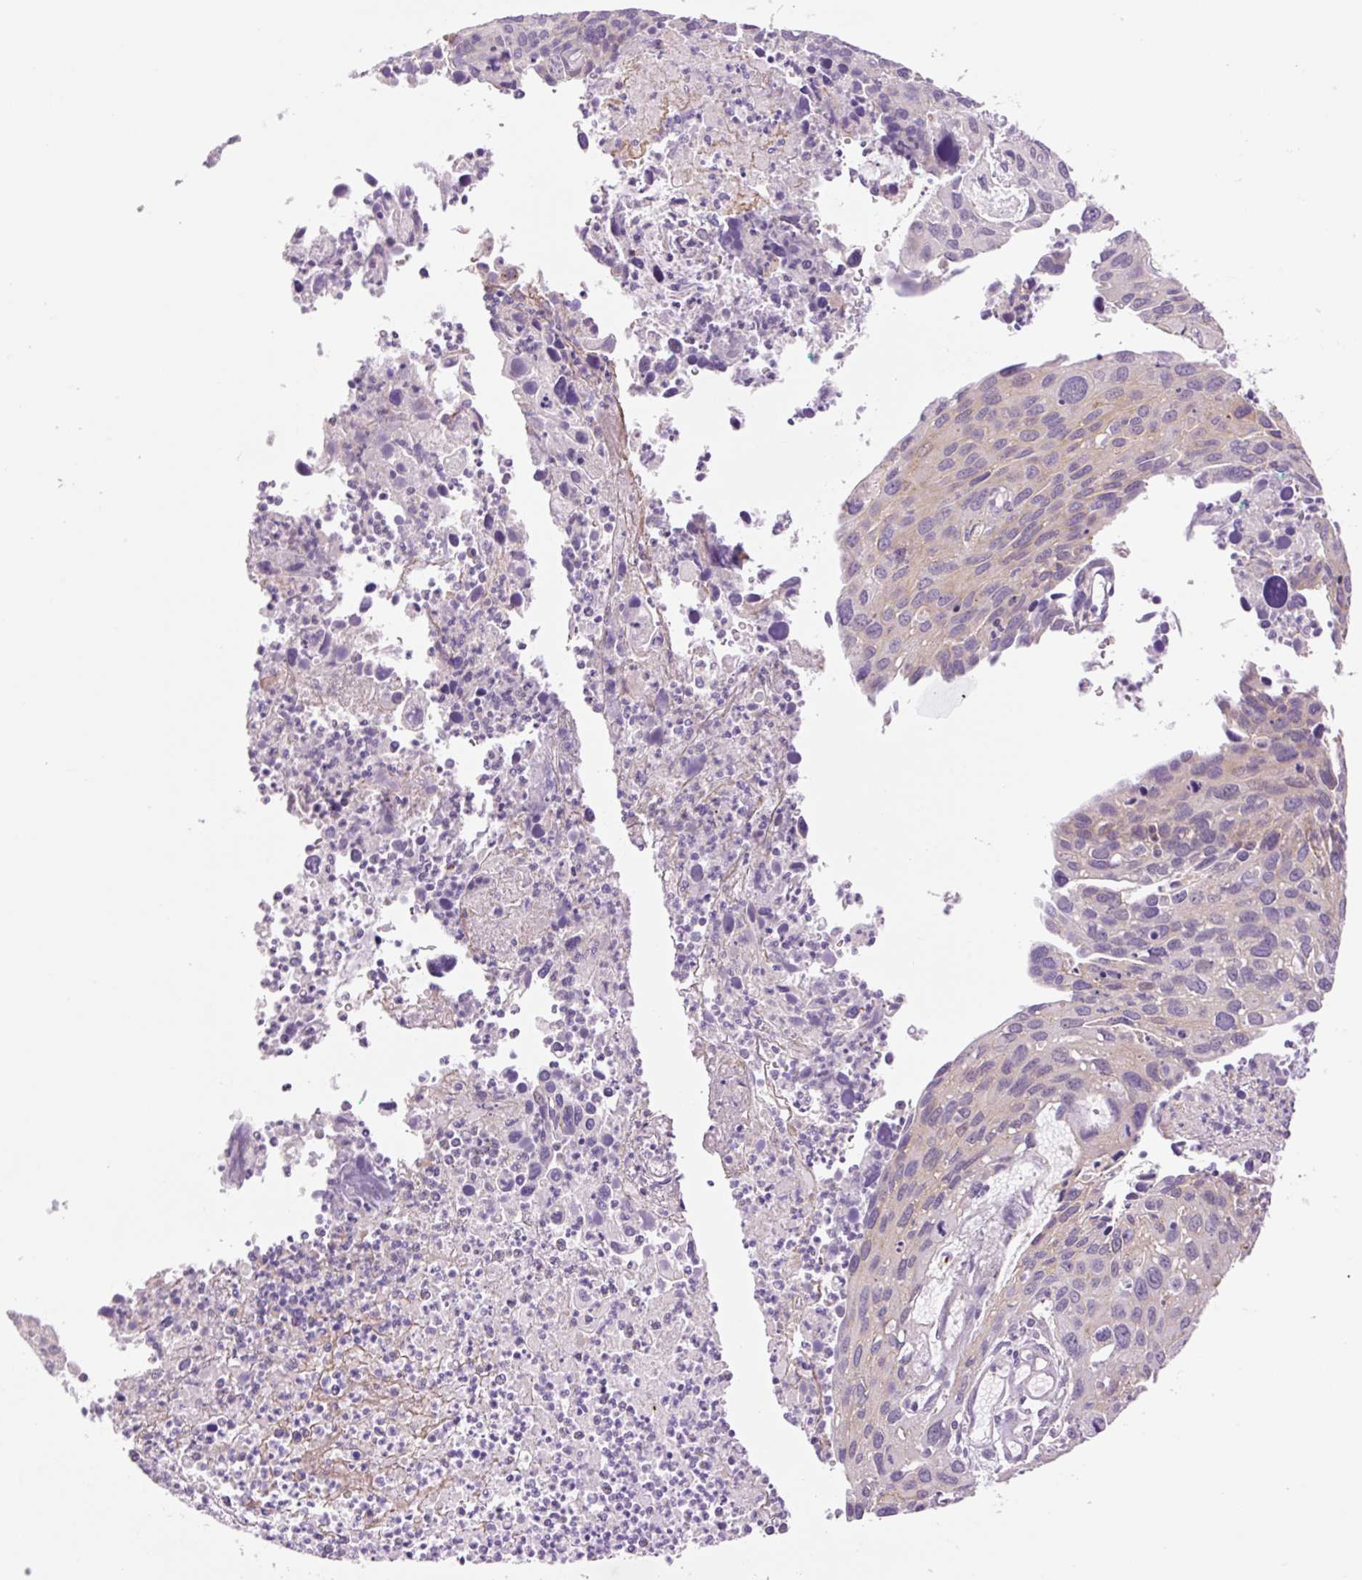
{"staining": {"intensity": "negative", "quantity": "none", "location": "none"}, "tissue": "cervical cancer", "cell_type": "Tumor cells", "image_type": "cancer", "snomed": [{"axis": "morphology", "description": "Squamous cell carcinoma, NOS"}, {"axis": "topography", "description": "Cervix"}], "caption": "Tumor cells are negative for protein expression in human cervical cancer.", "gene": "GRID2", "patient": {"sex": "female", "age": 55}}